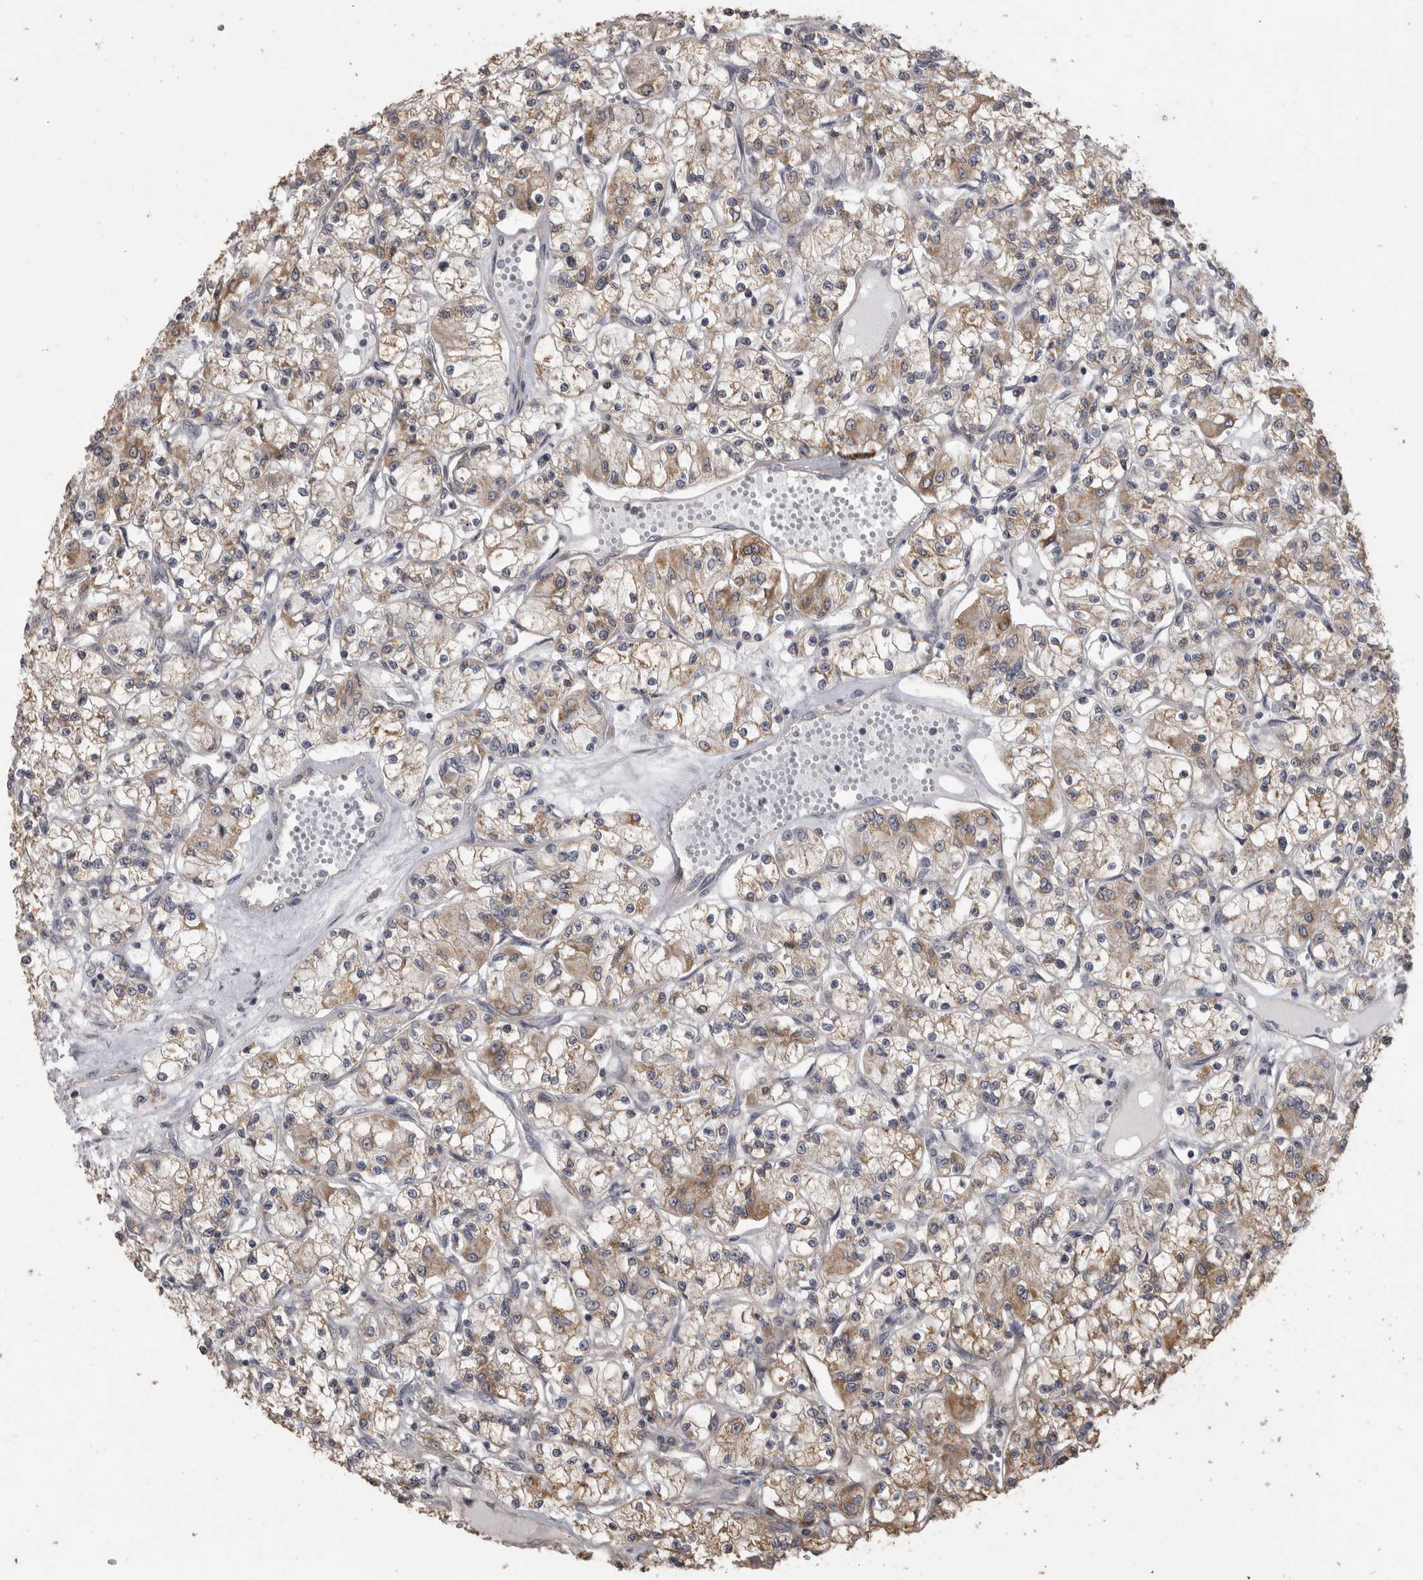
{"staining": {"intensity": "weak", "quantity": ">75%", "location": "cytoplasmic/membranous"}, "tissue": "renal cancer", "cell_type": "Tumor cells", "image_type": "cancer", "snomed": [{"axis": "morphology", "description": "Adenocarcinoma, NOS"}, {"axis": "topography", "description": "Kidney"}], "caption": "Renal adenocarcinoma was stained to show a protein in brown. There is low levels of weak cytoplasmic/membranous staining in approximately >75% of tumor cells.", "gene": "RAB29", "patient": {"sex": "female", "age": 59}}